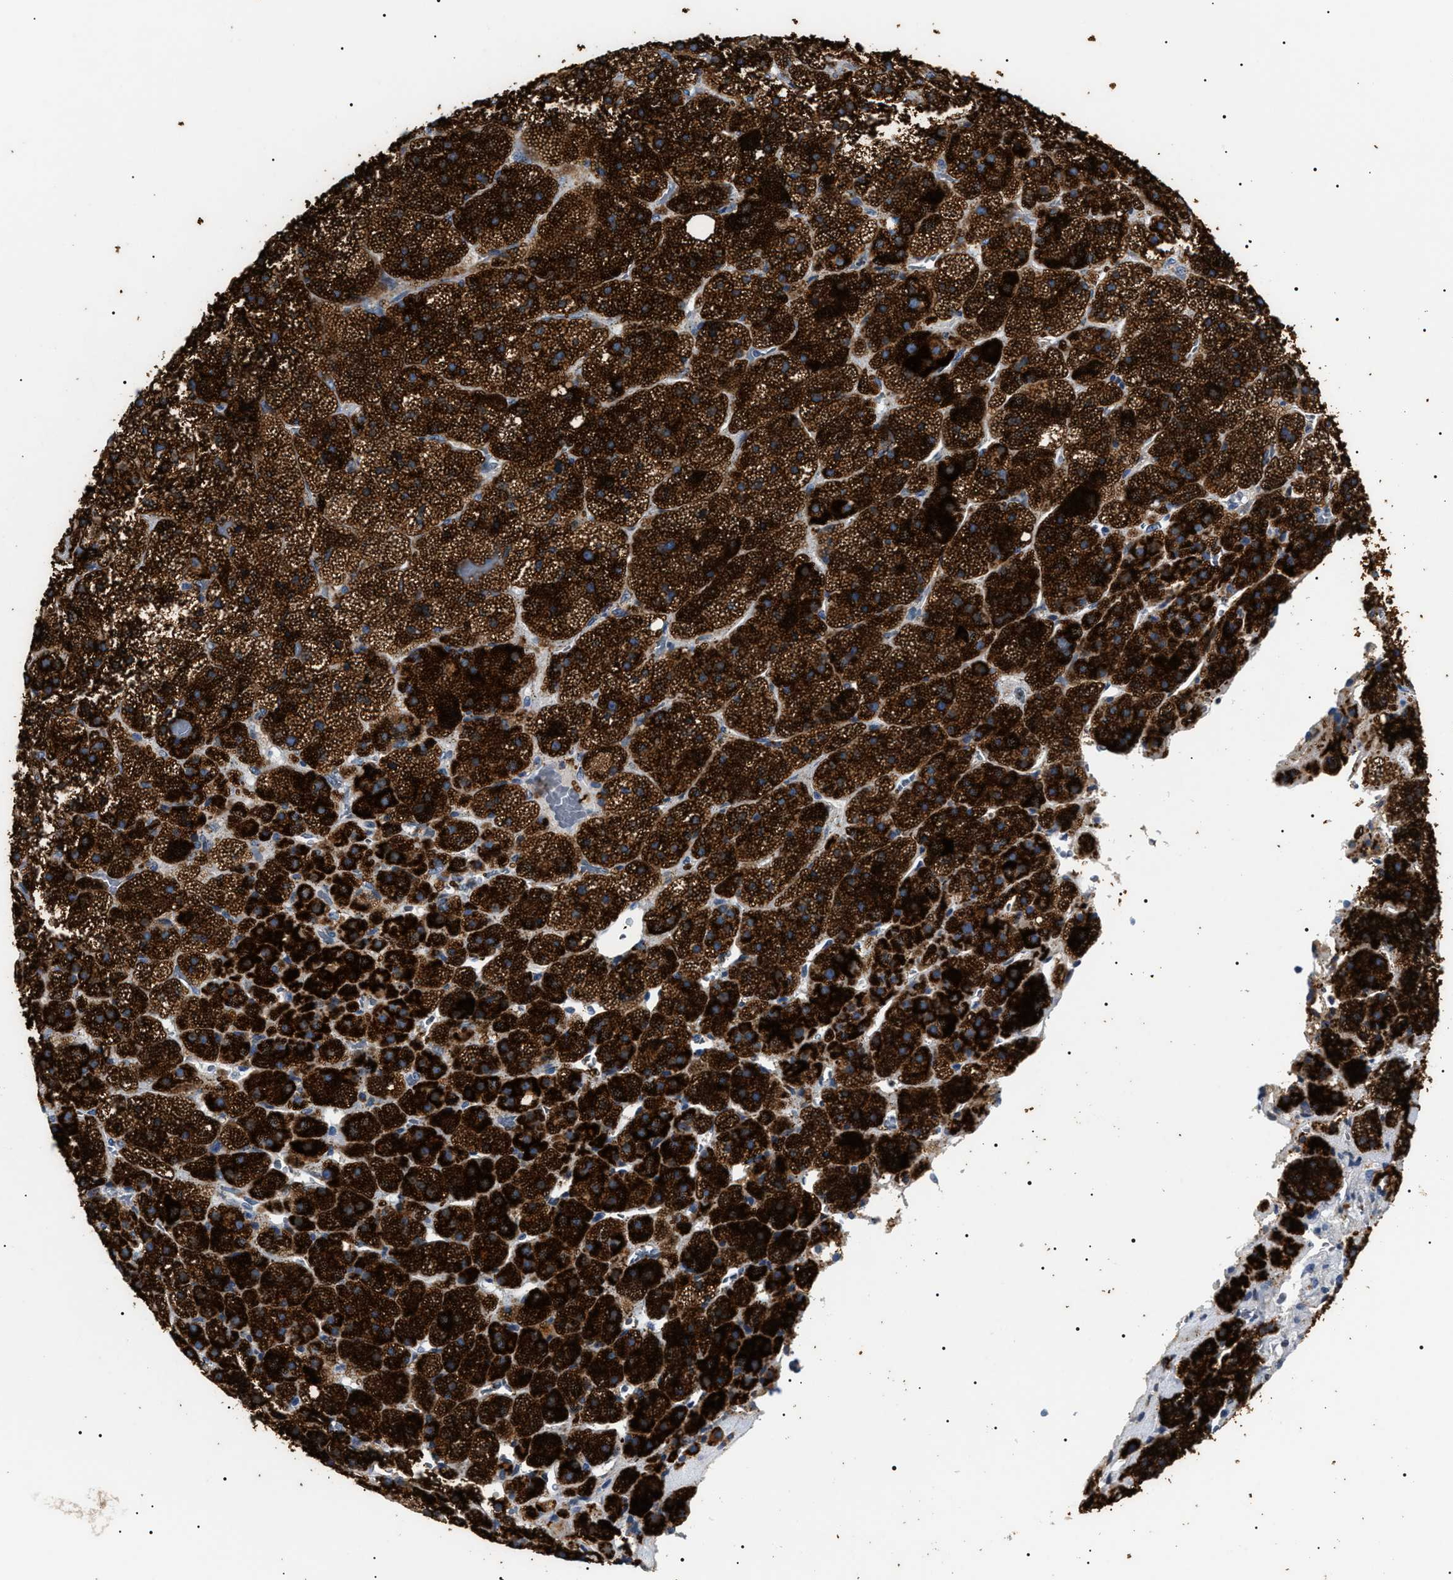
{"staining": {"intensity": "strong", "quantity": ">75%", "location": "cytoplasmic/membranous"}, "tissue": "adrenal gland", "cell_type": "Glandular cells", "image_type": "normal", "snomed": [{"axis": "morphology", "description": "Normal tissue, NOS"}, {"axis": "topography", "description": "Adrenal gland"}], "caption": "About >75% of glandular cells in benign adrenal gland reveal strong cytoplasmic/membranous protein staining as visualized by brown immunohistochemical staining.", "gene": "HSD17B11", "patient": {"sex": "male", "age": 57}}